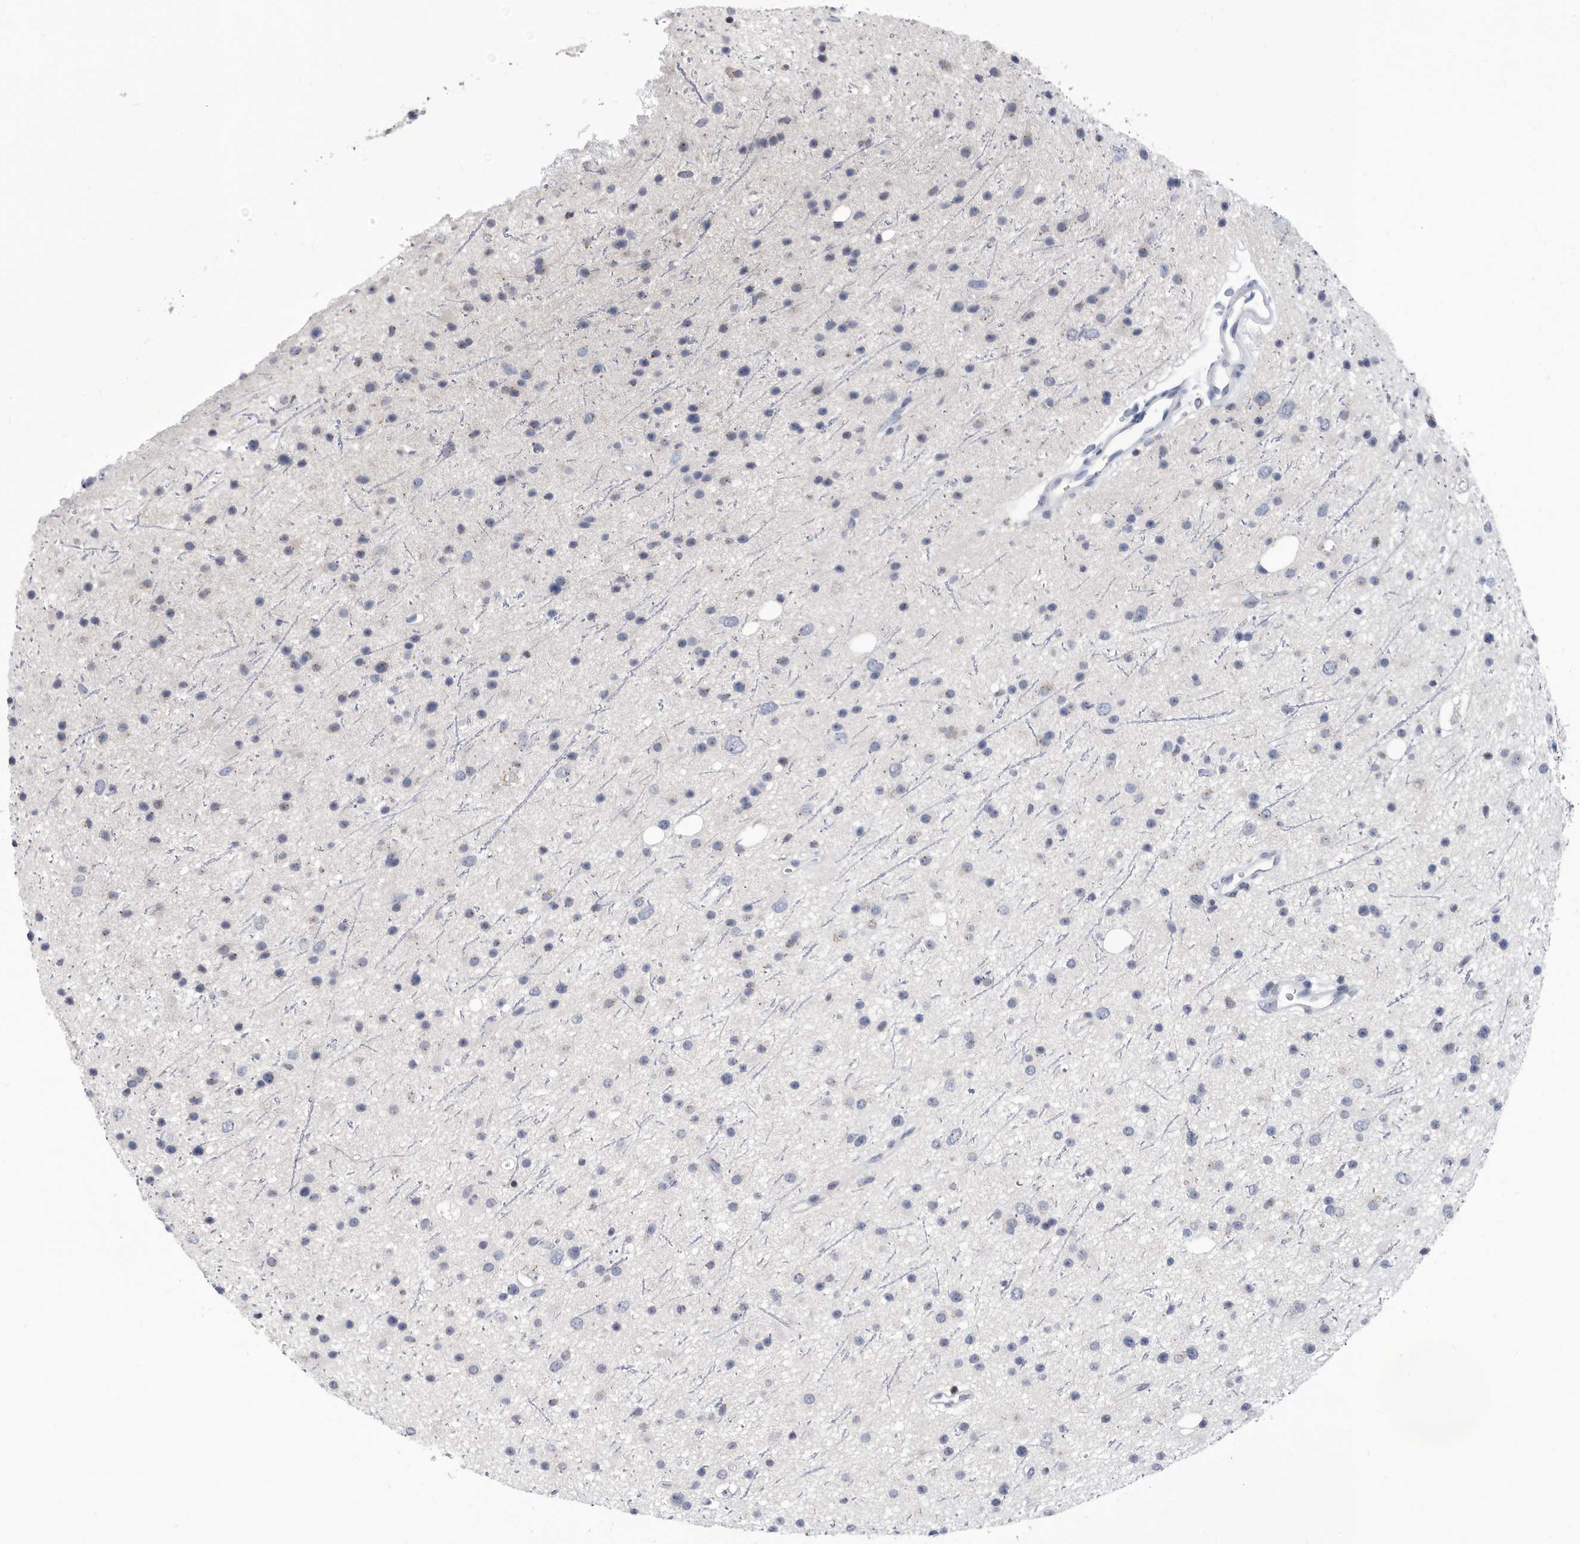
{"staining": {"intensity": "negative", "quantity": "none", "location": "none"}, "tissue": "glioma", "cell_type": "Tumor cells", "image_type": "cancer", "snomed": [{"axis": "morphology", "description": "Glioma, malignant, Low grade"}, {"axis": "topography", "description": "Cerebral cortex"}], "caption": "A photomicrograph of malignant glioma (low-grade) stained for a protein shows no brown staining in tumor cells.", "gene": "TSTD1", "patient": {"sex": "female", "age": 39}}